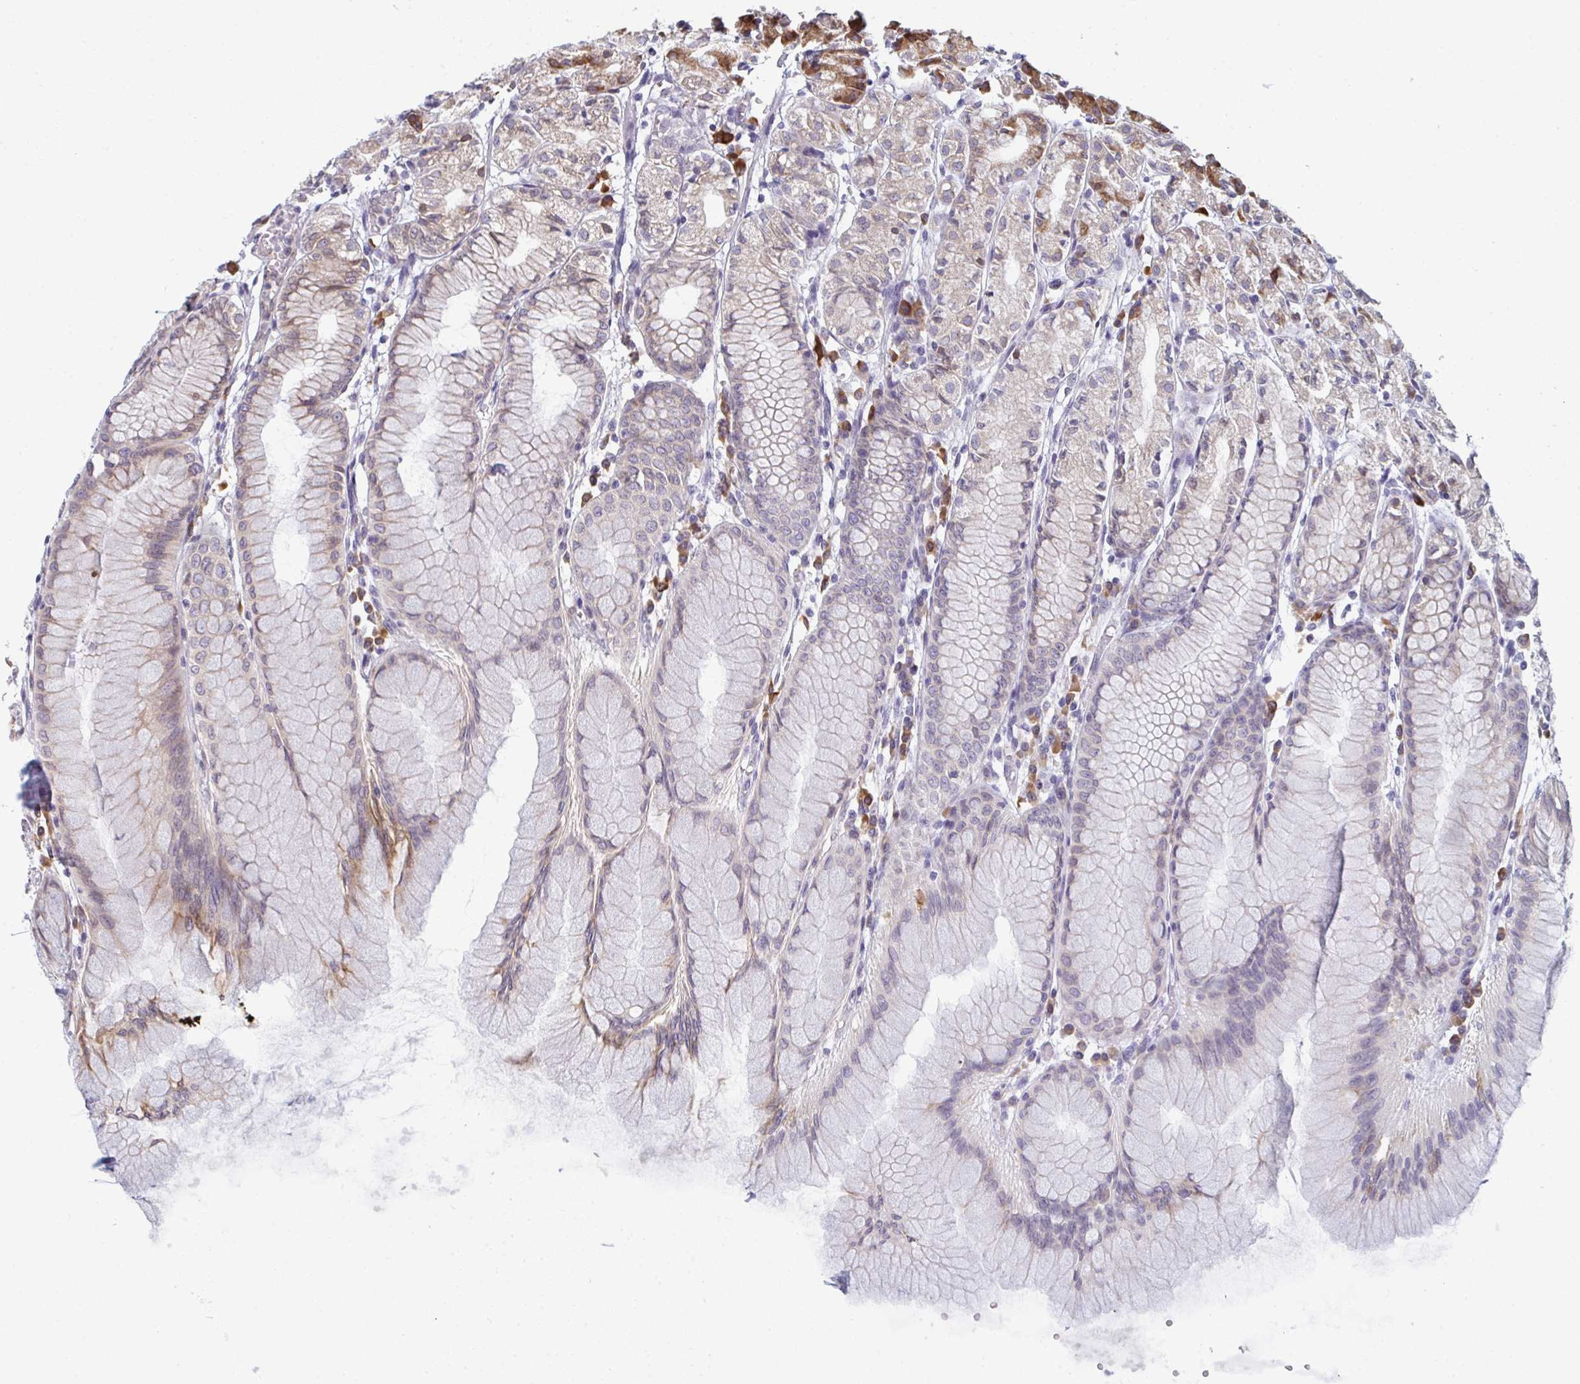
{"staining": {"intensity": "moderate", "quantity": "25%-75%", "location": "cytoplasmic/membranous"}, "tissue": "stomach", "cell_type": "Glandular cells", "image_type": "normal", "snomed": [{"axis": "morphology", "description": "Normal tissue, NOS"}, {"axis": "topography", "description": "Stomach"}], "caption": "High-power microscopy captured an immunohistochemistry histopathology image of unremarkable stomach, revealing moderate cytoplasmic/membranous staining in approximately 25%-75% of glandular cells. The staining was performed using DAB (3,3'-diaminobenzidine) to visualize the protein expression in brown, while the nuclei were stained in blue with hematoxylin (Magnification: 20x).", "gene": "LYSMD4", "patient": {"sex": "female", "age": 57}}